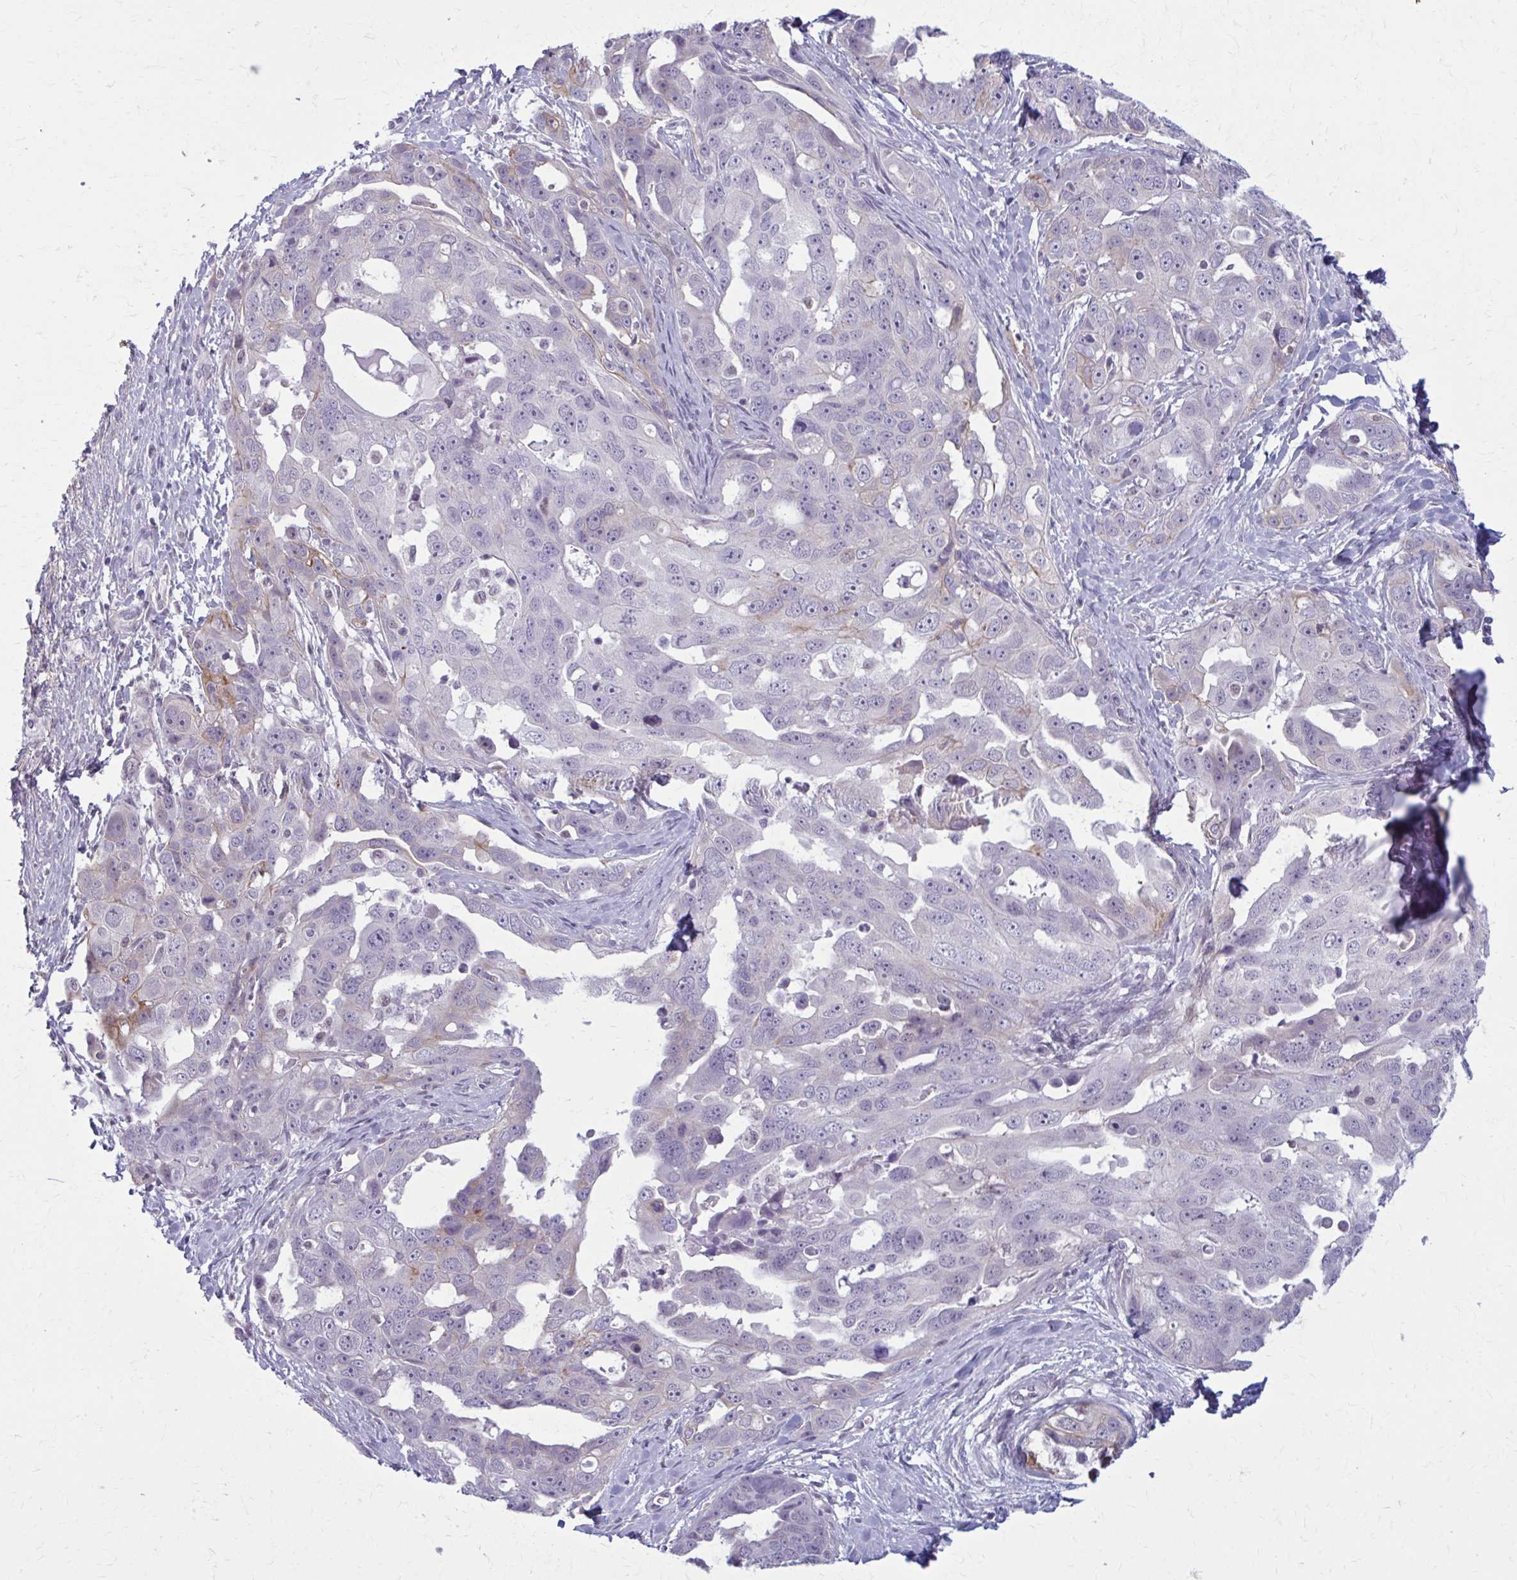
{"staining": {"intensity": "moderate", "quantity": "<25%", "location": "cytoplasmic/membranous"}, "tissue": "ovarian cancer", "cell_type": "Tumor cells", "image_type": "cancer", "snomed": [{"axis": "morphology", "description": "Carcinoma, endometroid"}, {"axis": "topography", "description": "Ovary"}], "caption": "About <25% of tumor cells in endometroid carcinoma (ovarian) reveal moderate cytoplasmic/membranous protein positivity as visualized by brown immunohistochemical staining.", "gene": "NUMBL", "patient": {"sex": "female", "age": 70}}